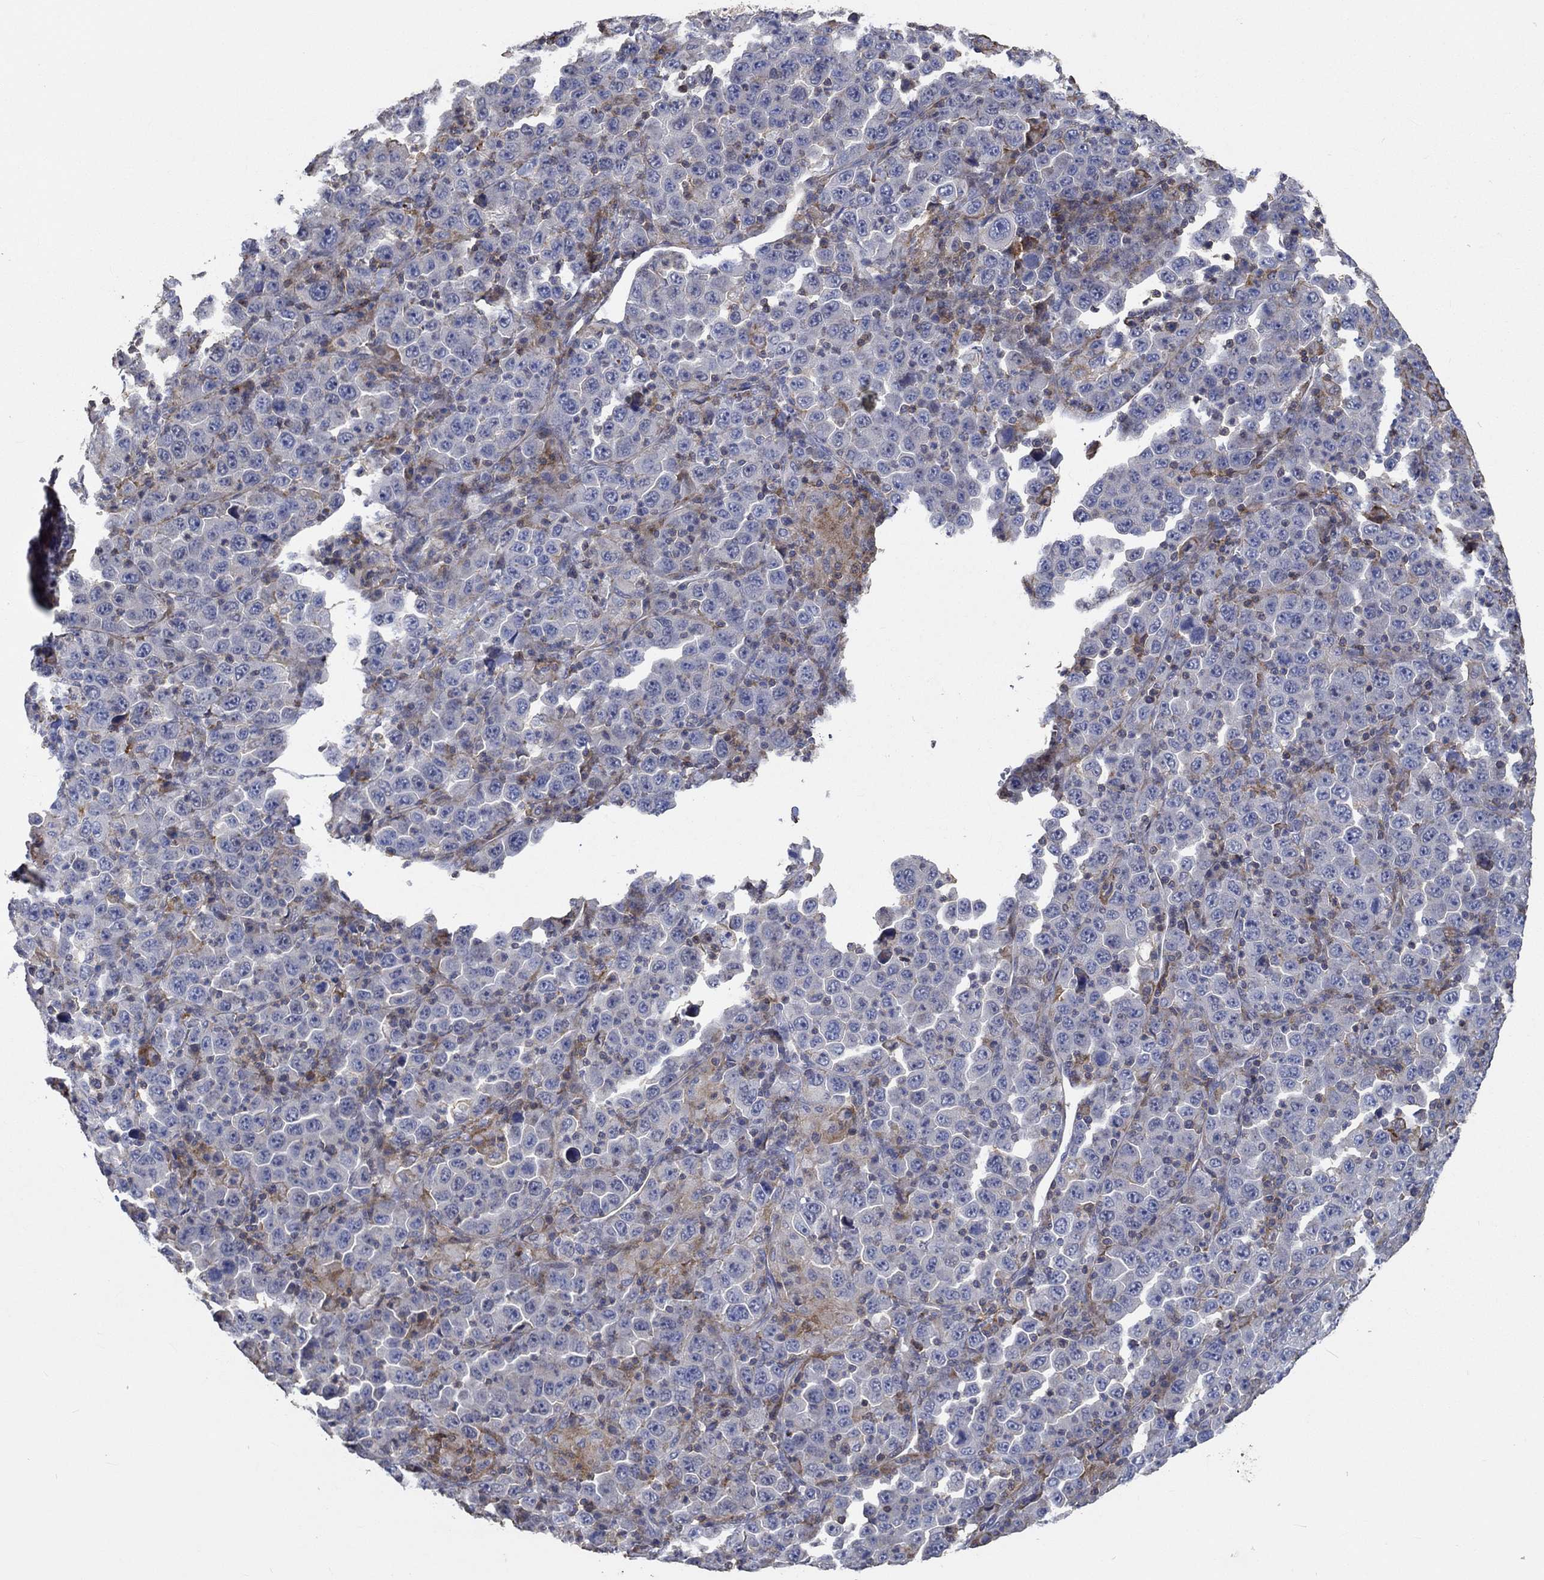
{"staining": {"intensity": "moderate", "quantity": "<25%", "location": "cytoplasmic/membranous"}, "tissue": "stomach cancer", "cell_type": "Tumor cells", "image_type": "cancer", "snomed": [{"axis": "morphology", "description": "Normal tissue, NOS"}, {"axis": "morphology", "description": "Adenocarcinoma, NOS"}, {"axis": "topography", "description": "Stomach, upper"}, {"axis": "topography", "description": "Stomach"}], "caption": "There is low levels of moderate cytoplasmic/membranous positivity in tumor cells of adenocarcinoma (stomach), as demonstrated by immunohistochemical staining (brown color).", "gene": "TNFAIP8L3", "patient": {"sex": "male", "age": 59}}